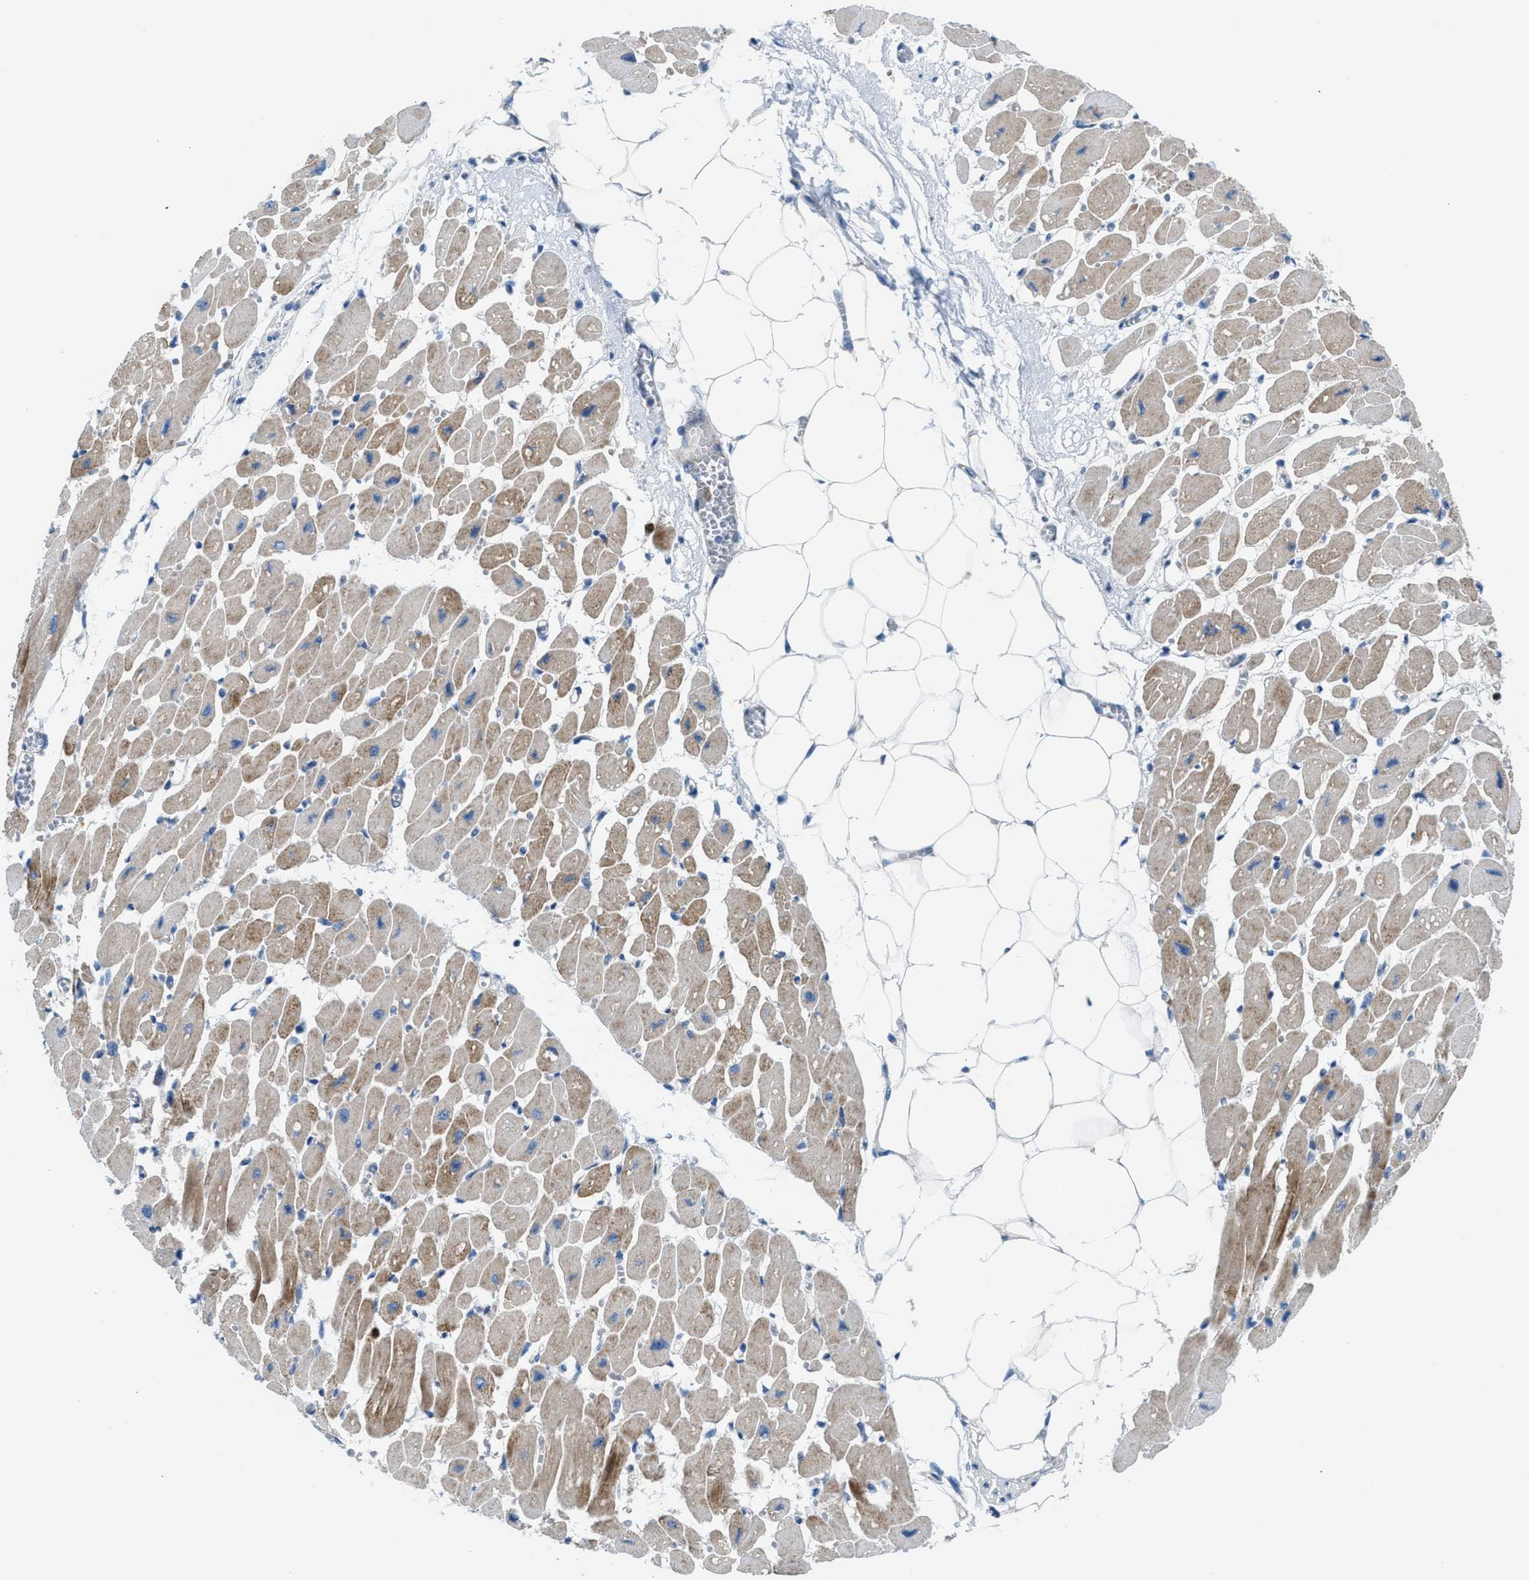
{"staining": {"intensity": "moderate", "quantity": "25%-75%", "location": "cytoplasmic/membranous"}, "tissue": "heart muscle", "cell_type": "Cardiomyocytes", "image_type": "normal", "snomed": [{"axis": "morphology", "description": "Normal tissue, NOS"}, {"axis": "topography", "description": "Heart"}], "caption": "High-magnification brightfield microscopy of normal heart muscle stained with DAB (brown) and counterstained with hematoxylin (blue). cardiomyocytes exhibit moderate cytoplasmic/membranous staining is identified in about25%-75% of cells. Ihc stains the protein of interest in brown and the nuclei are stained blue.", "gene": "TPH1", "patient": {"sex": "female", "age": 54}}